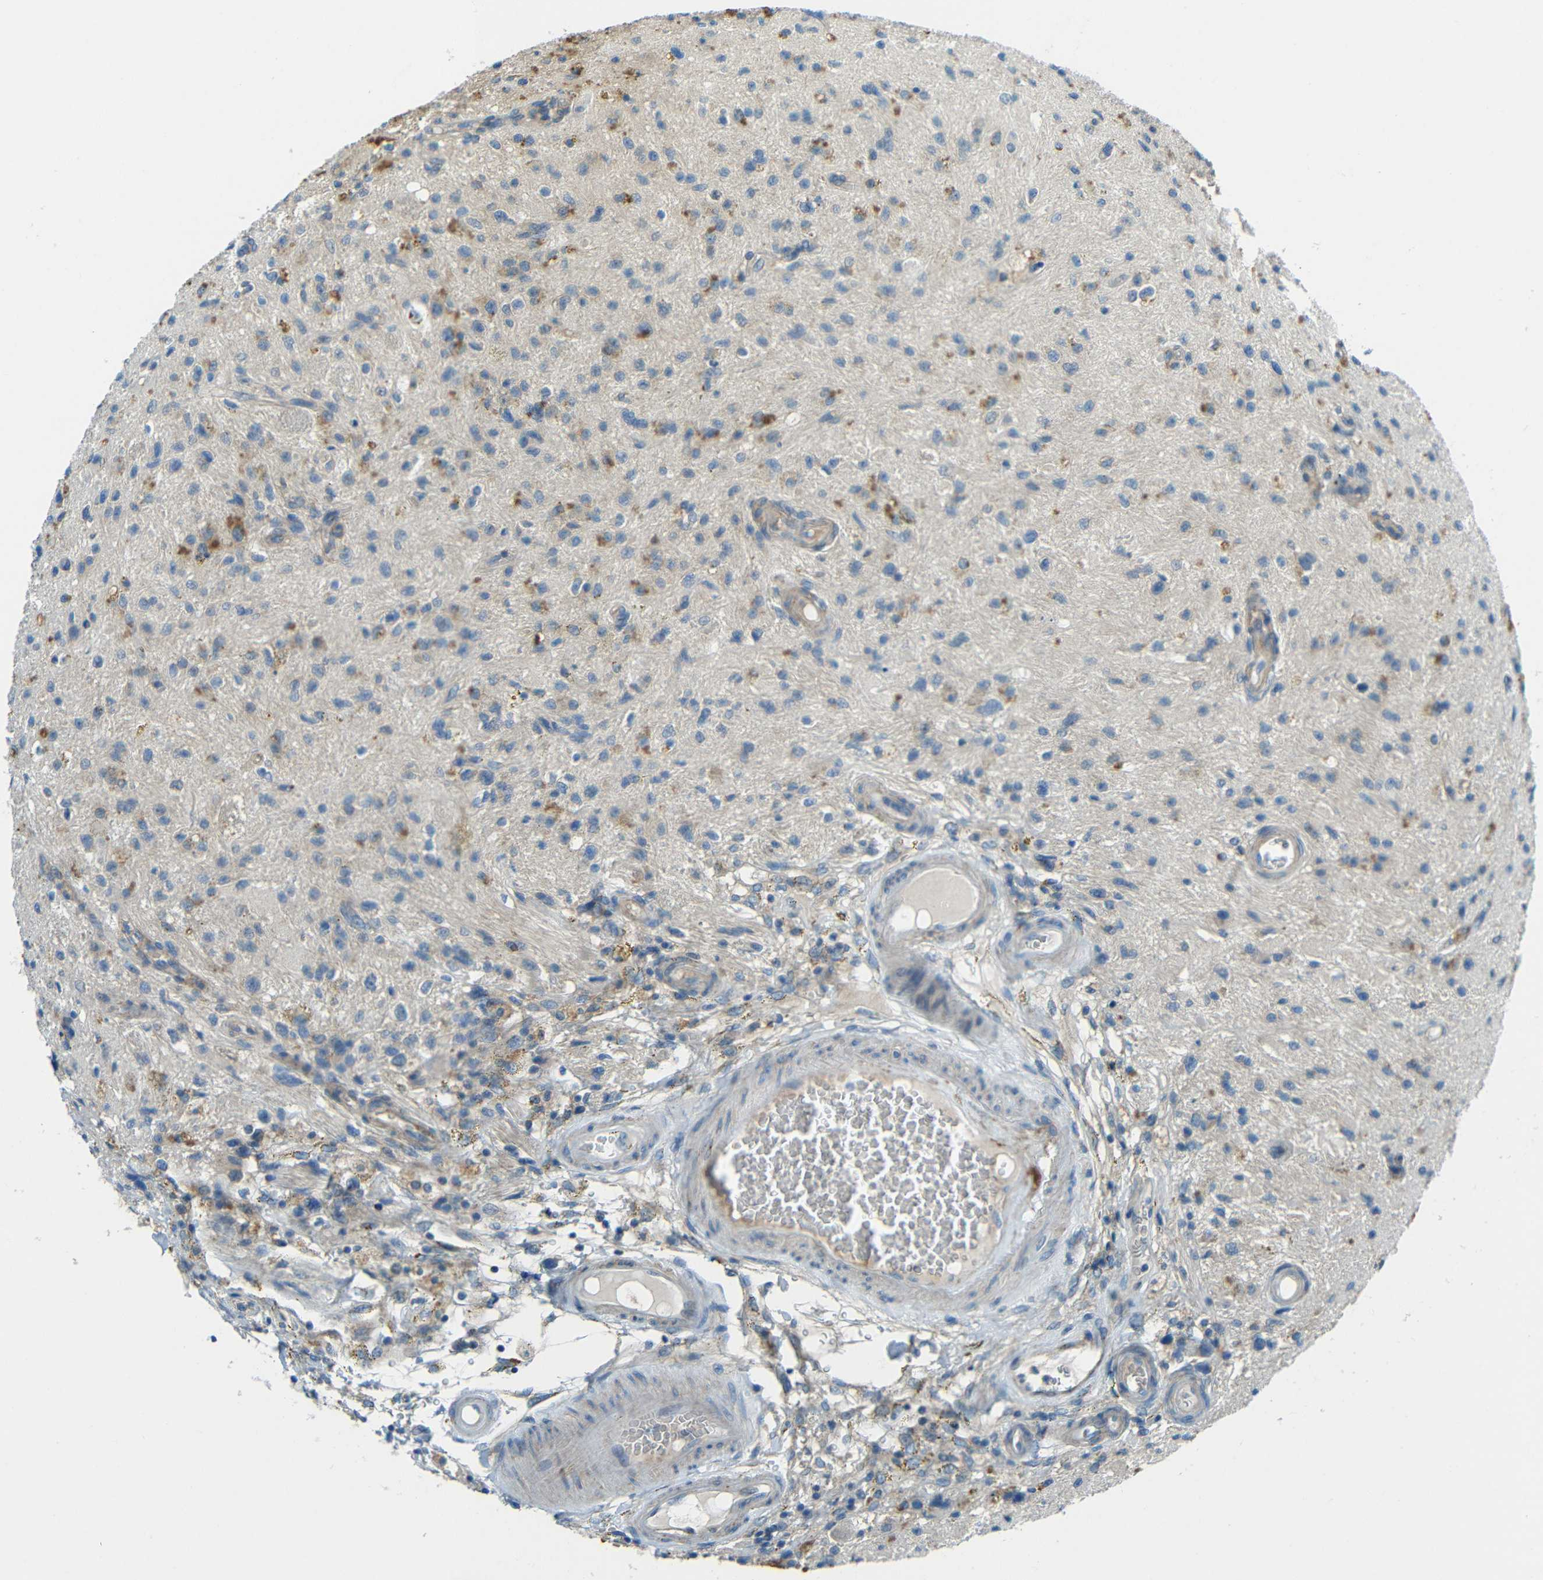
{"staining": {"intensity": "moderate", "quantity": "<25%", "location": "cytoplasmic/membranous"}, "tissue": "glioma", "cell_type": "Tumor cells", "image_type": "cancer", "snomed": [{"axis": "morphology", "description": "Glioma, malignant, High grade"}, {"axis": "topography", "description": "Brain"}], "caption": "About <25% of tumor cells in malignant glioma (high-grade) reveal moderate cytoplasmic/membranous protein staining as visualized by brown immunohistochemical staining.", "gene": "CYP26B1", "patient": {"sex": "male", "age": 33}}